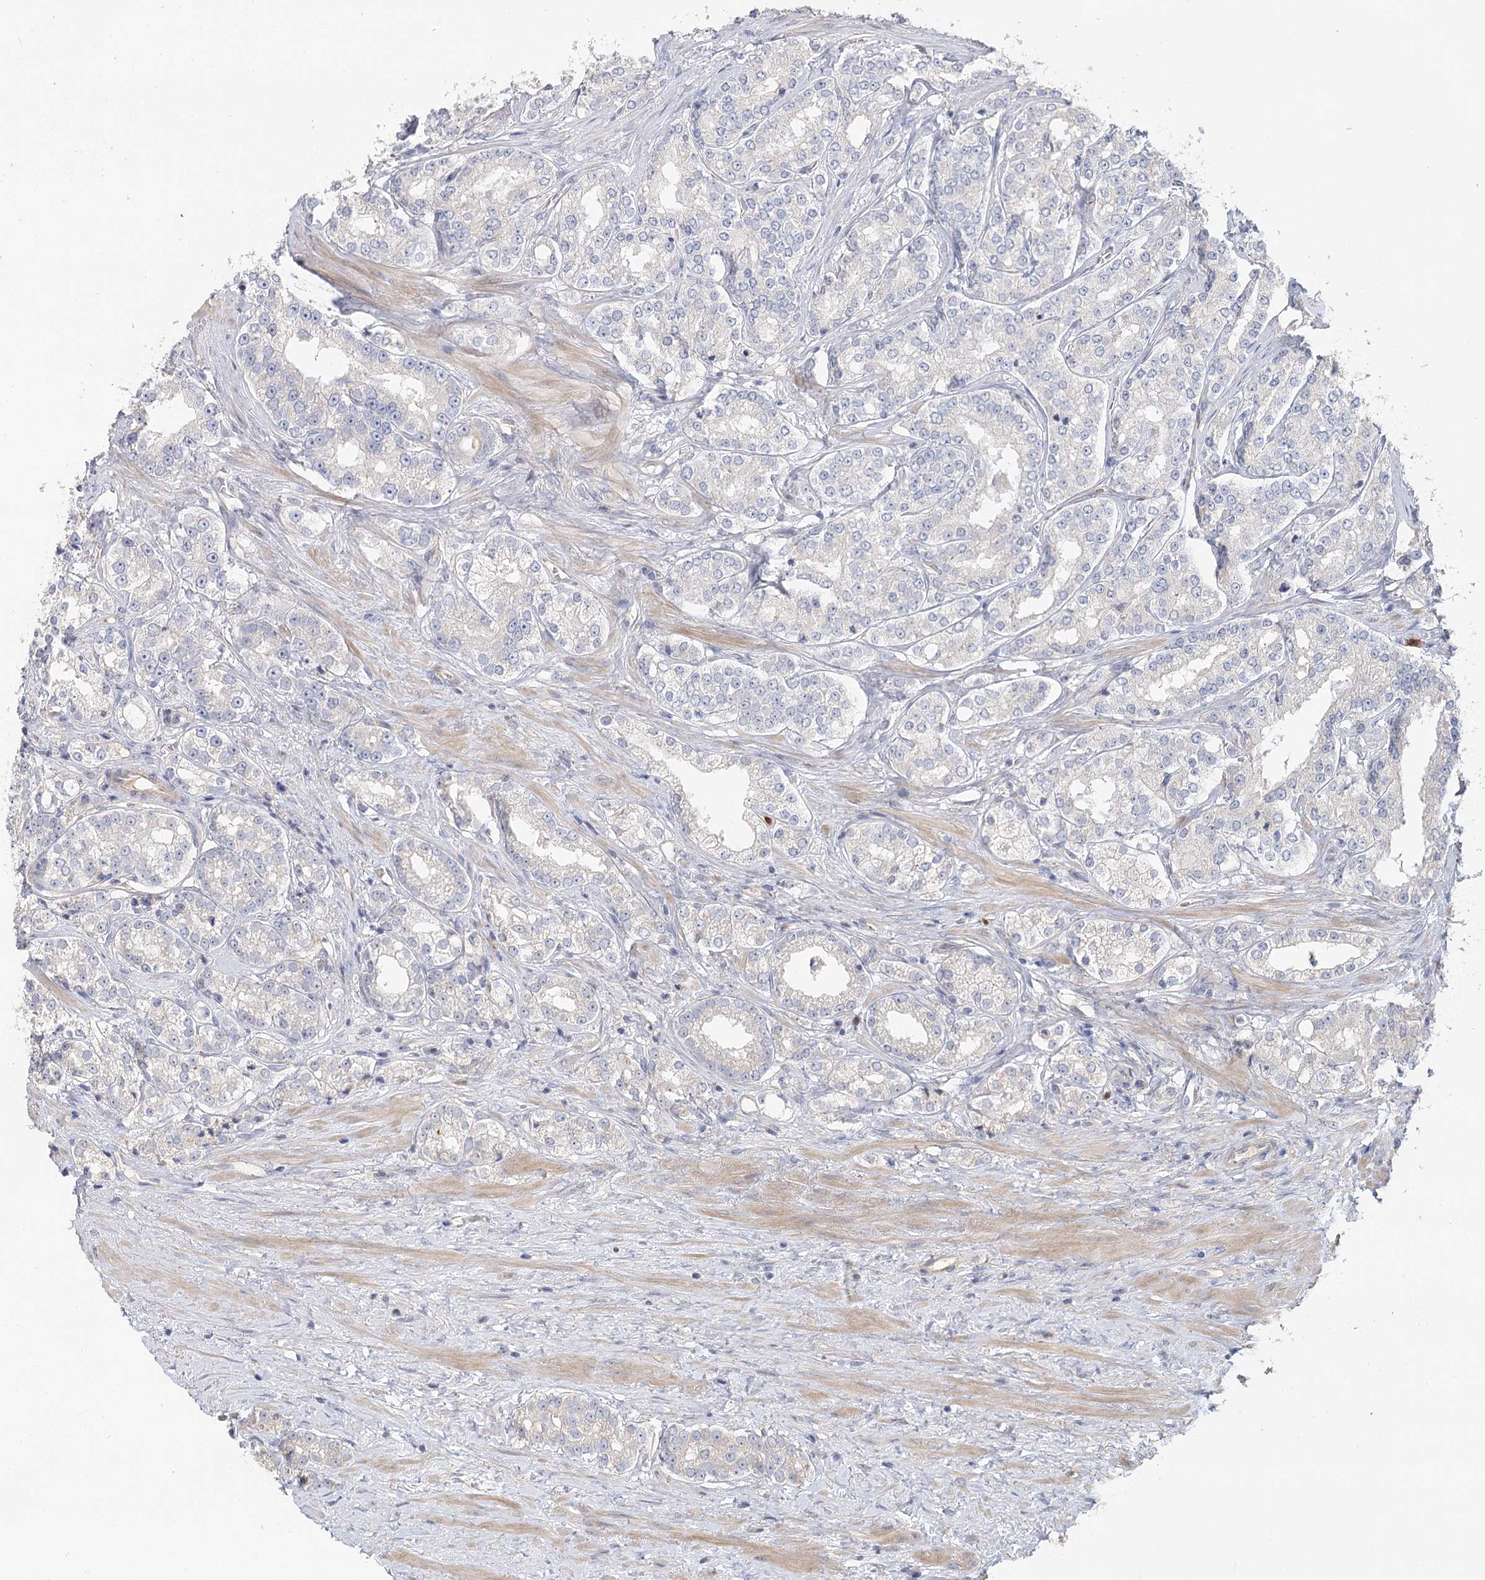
{"staining": {"intensity": "negative", "quantity": "none", "location": "none"}, "tissue": "prostate cancer", "cell_type": "Tumor cells", "image_type": "cancer", "snomed": [{"axis": "morphology", "description": "Normal tissue, NOS"}, {"axis": "morphology", "description": "Adenocarcinoma, High grade"}, {"axis": "topography", "description": "Prostate"}], "caption": "The histopathology image demonstrates no significant staining in tumor cells of prostate cancer.", "gene": "EPB41L5", "patient": {"sex": "male", "age": 83}}